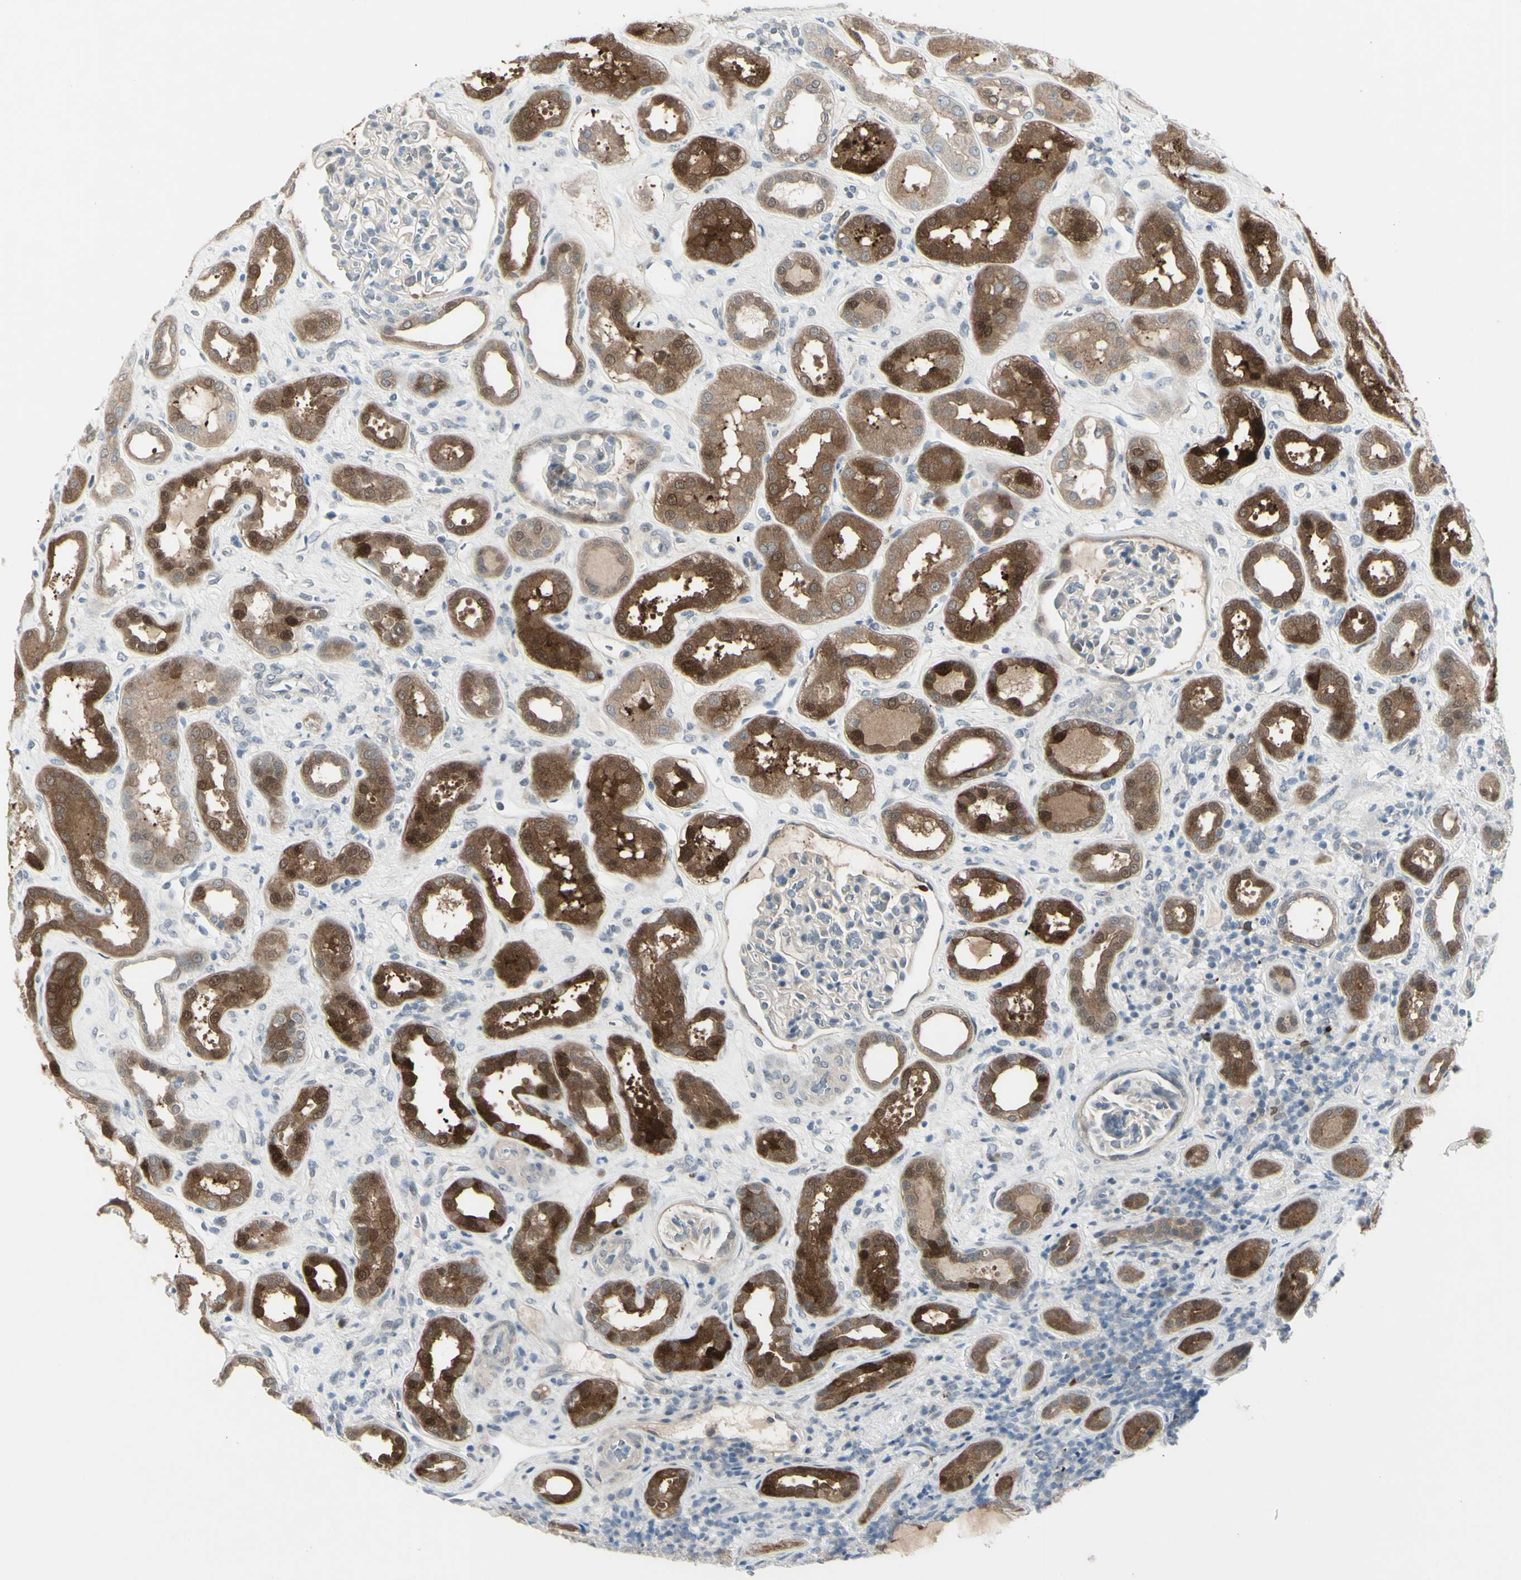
{"staining": {"intensity": "negative", "quantity": "none", "location": "none"}, "tissue": "kidney", "cell_type": "Cells in glomeruli", "image_type": "normal", "snomed": [{"axis": "morphology", "description": "Normal tissue, NOS"}, {"axis": "topography", "description": "Kidney"}], "caption": "Immunohistochemistry histopathology image of unremarkable kidney: human kidney stained with DAB (3,3'-diaminobenzidine) demonstrates no significant protein positivity in cells in glomeruli.", "gene": "ETNK1", "patient": {"sex": "male", "age": 59}}